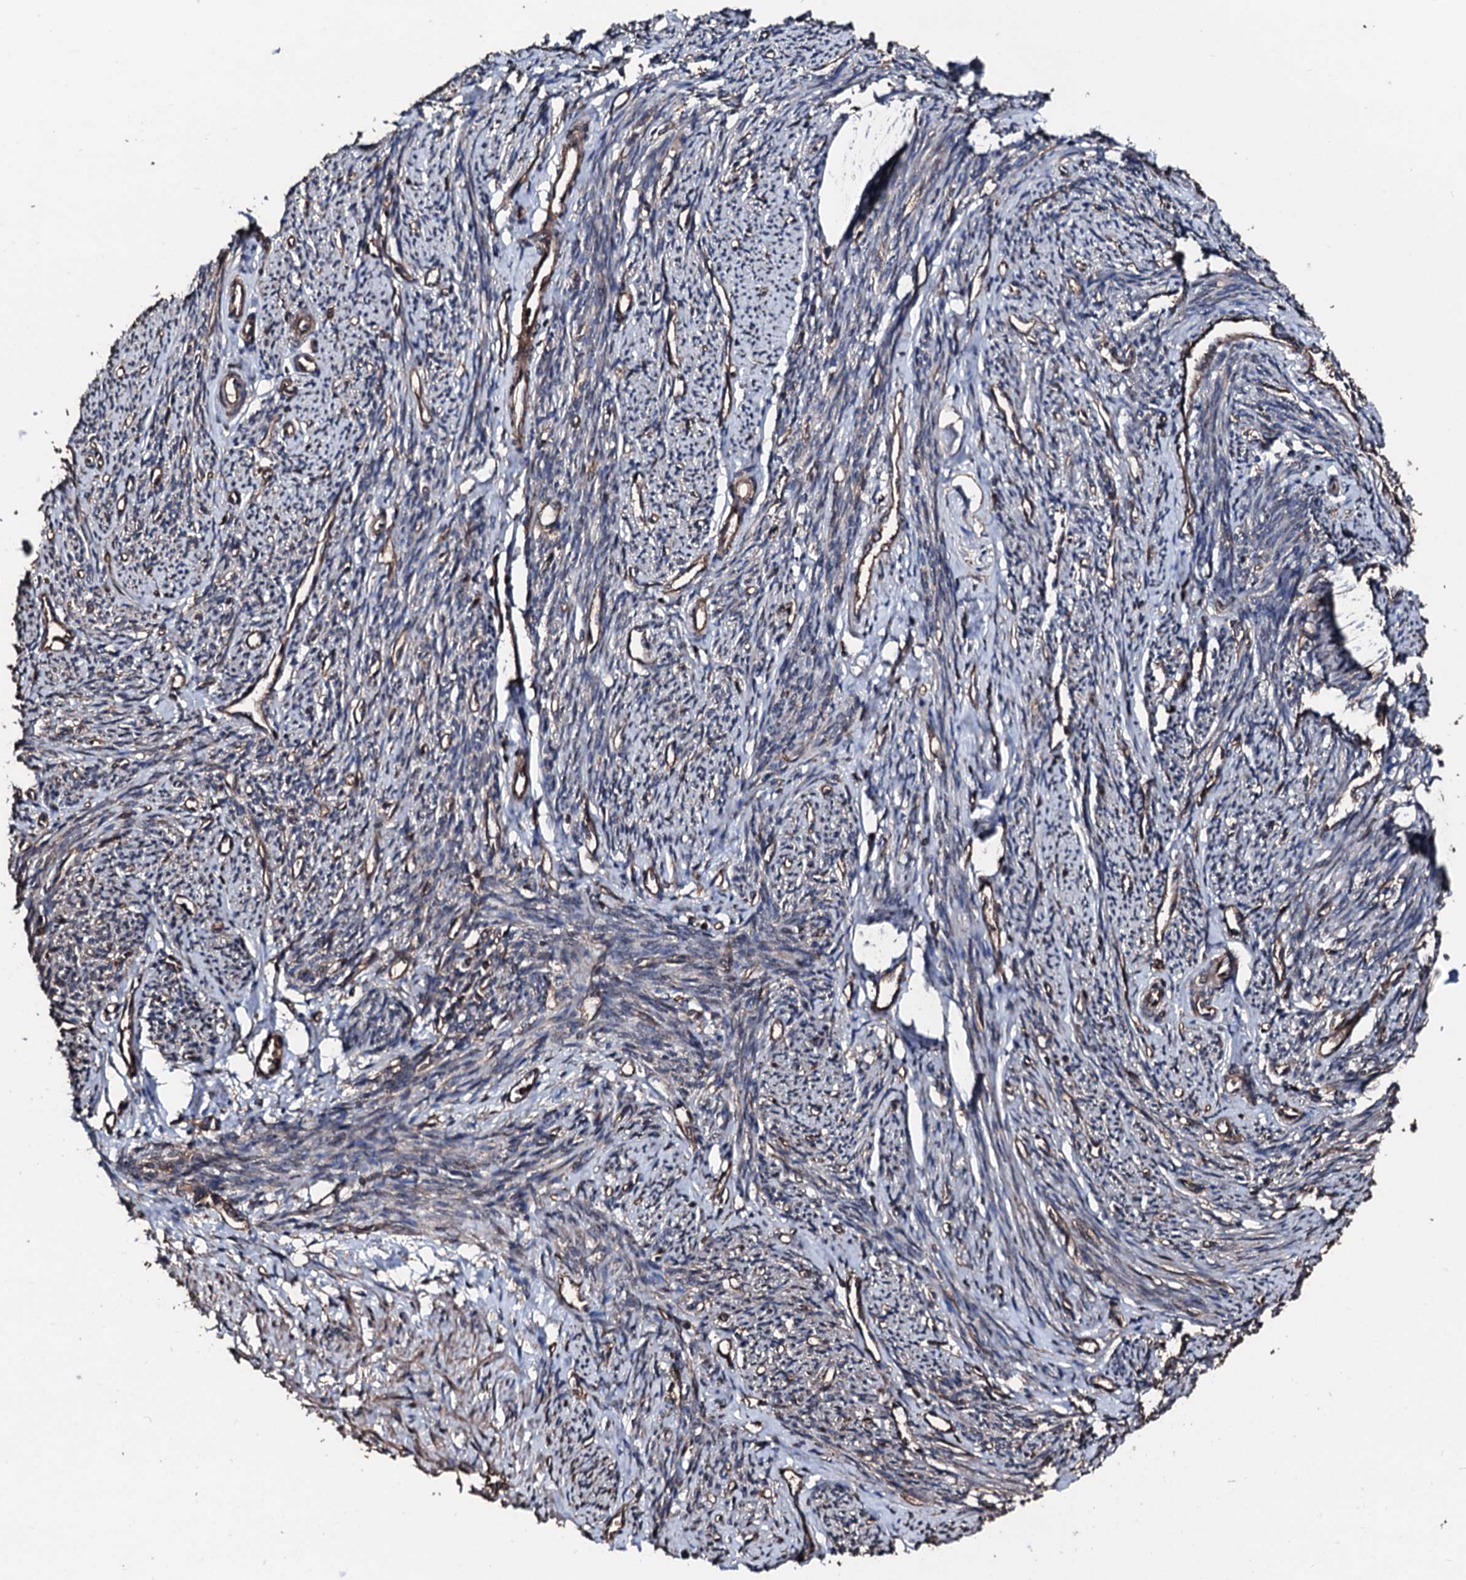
{"staining": {"intensity": "moderate", "quantity": ">75%", "location": "cytoplasmic/membranous"}, "tissue": "smooth muscle", "cell_type": "Smooth muscle cells", "image_type": "normal", "snomed": [{"axis": "morphology", "description": "Normal tissue, NOS"}, {"axis": "topography", "description": "Smooth muscle"}, {"axis": "topography", "description": "Uterus"}], "caption": "A brown stain shows moderate cytoplasmic/membranous expression of a protein in smooth muscle cells of normal human smooth muscle.", "gene": "KIF18A", "patient": {"sex": "female", "age": 59}}